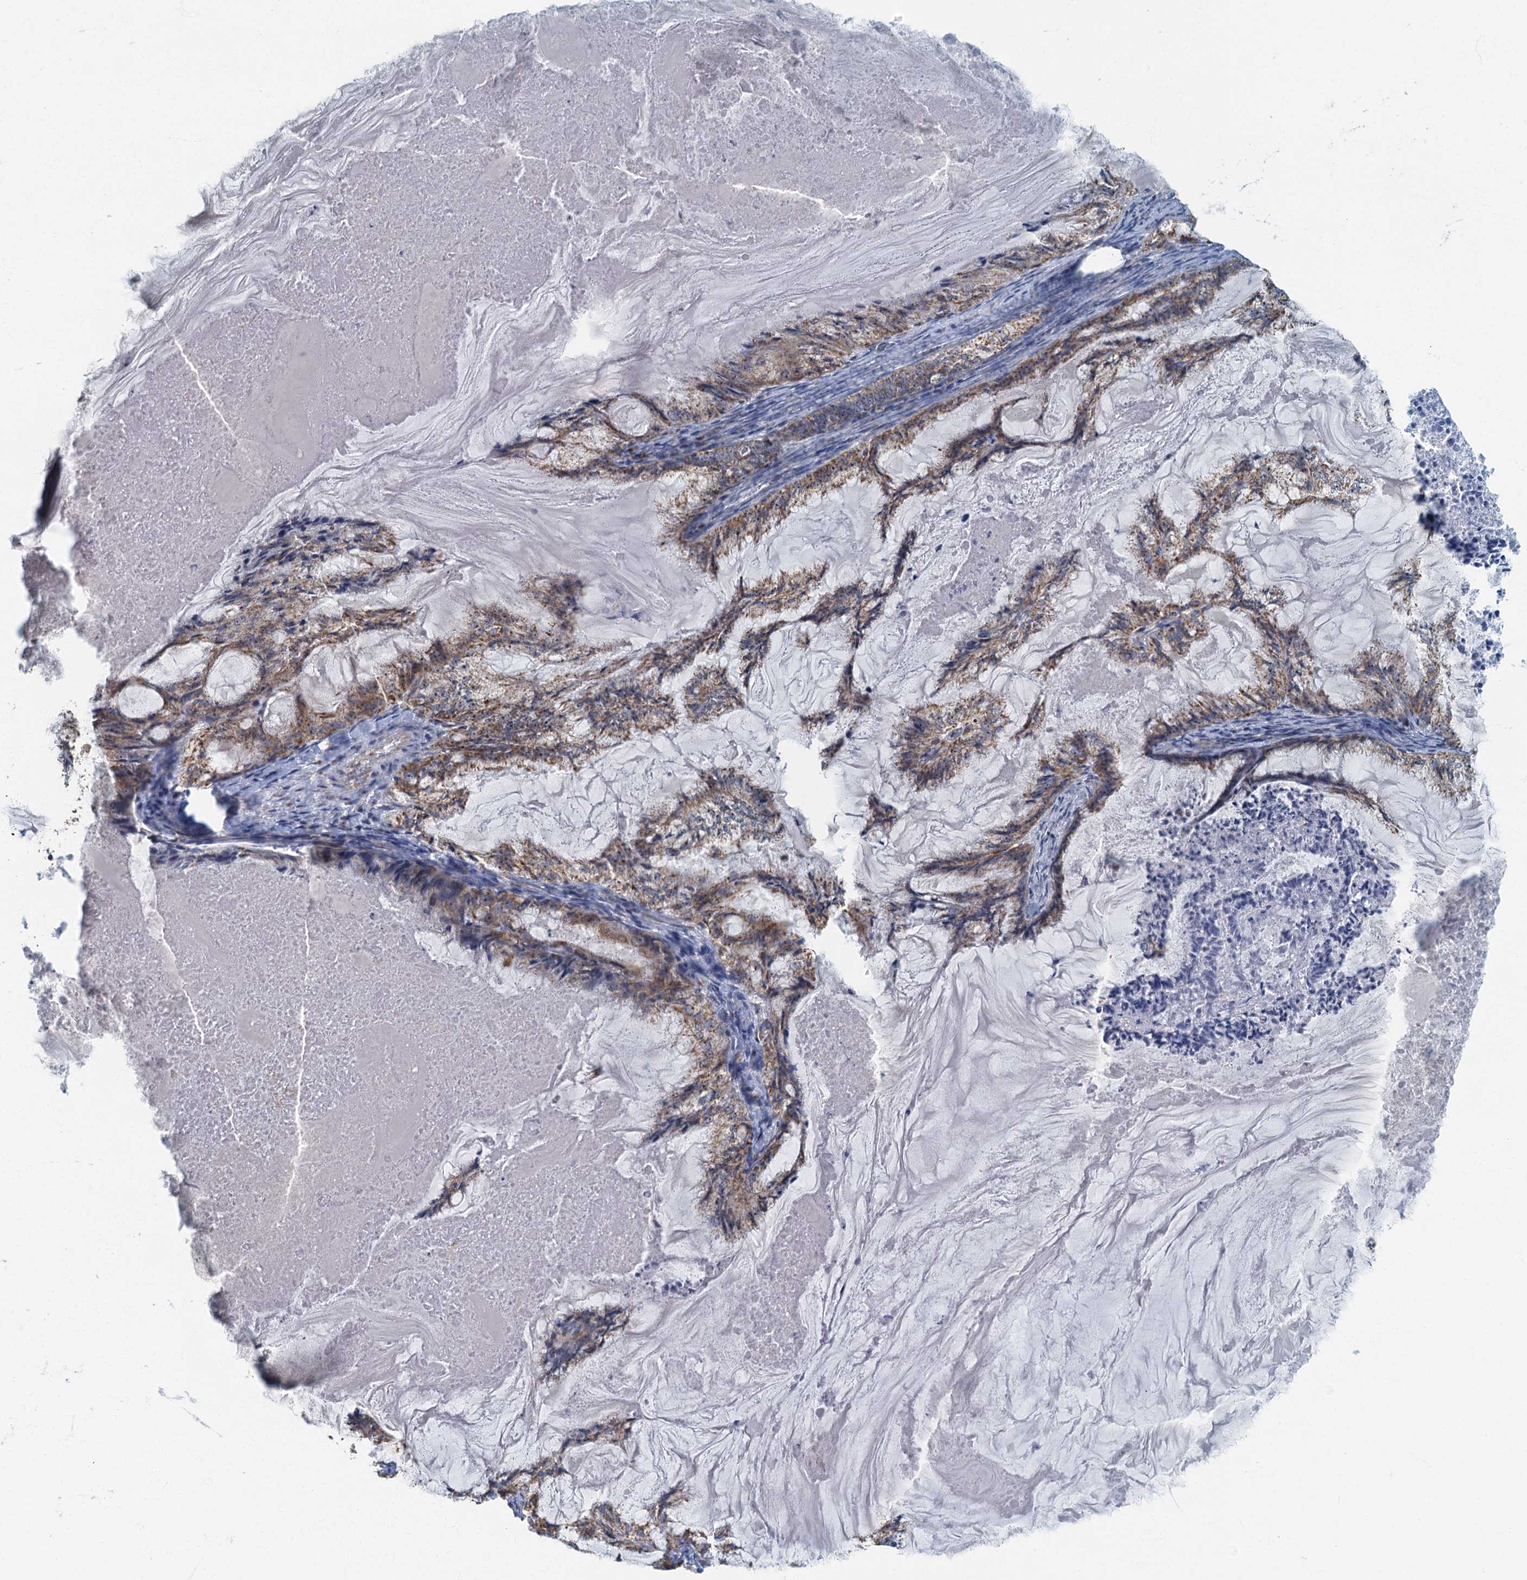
{"staining": {"intensity": "weak", "quantity": ">75%", "location": "cytoplasmic/membranous"}, "tissue": "endometrial cancer", "cell_type": "Tumor cells", "image_type": "cancer", "snomed": [{"axis": "morphology", "description": "Adenocarcinoma, NOS"}, {"axis": "topography", "description": "Endometrium"}], "caption": "A high-resolution histopathology image shows immunohistochemistry staining of endometrial adenocarcinoma, which exhibits weak cytoplasmic/membranous positivity in approximately >75% of tumor cells.", "gene": "RAD9B", "patient": {"sex": "female", "age": 86}}